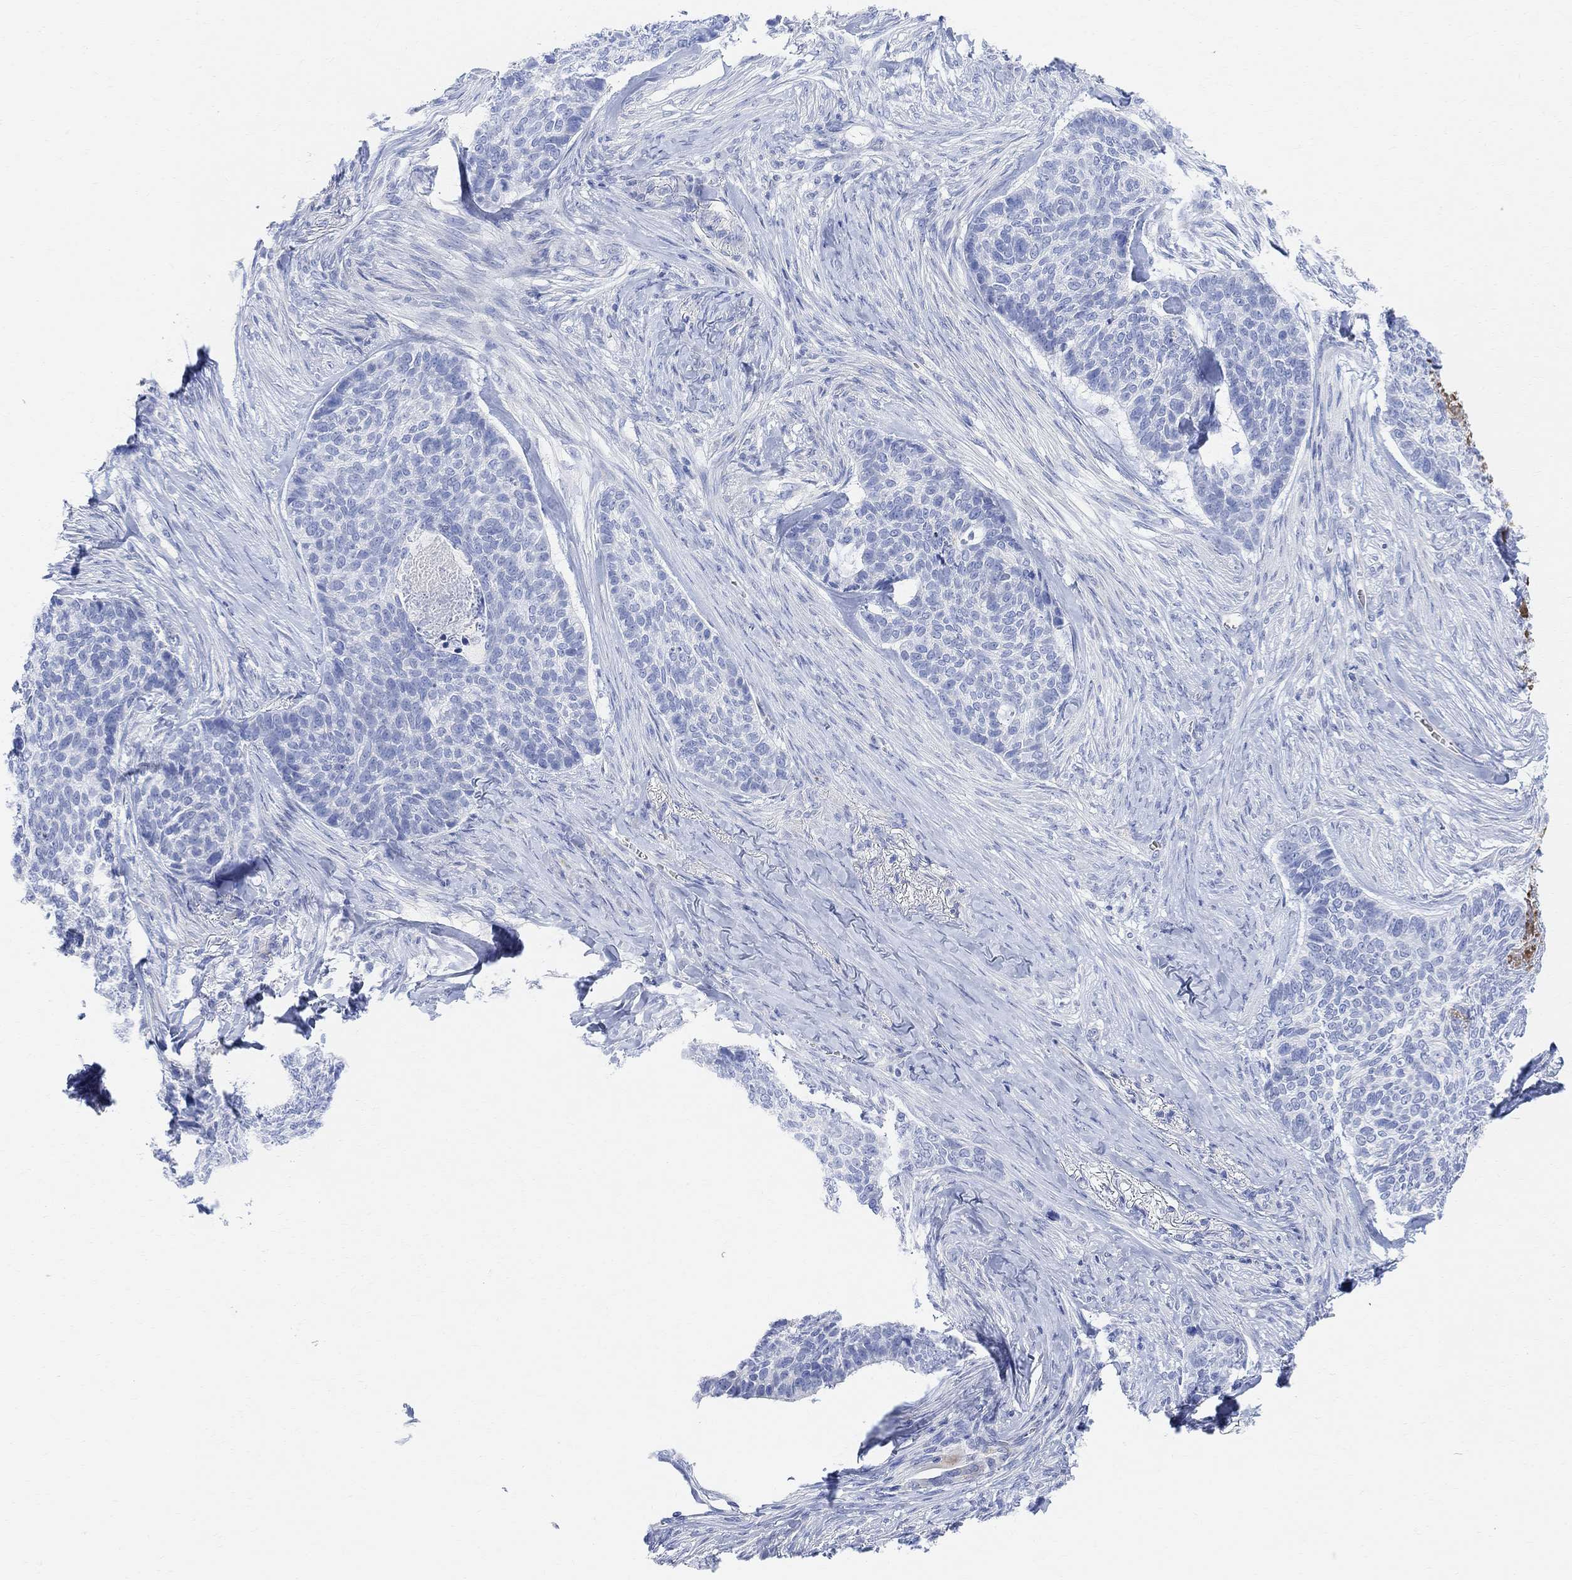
{"staining": {"intensity": "negative", "quantity": "none", "location": "none"}, "tissue": "skin cancer", "cell_type": "Tumor cells", "image_type": "cancer", "snomed": [{"axis": "morphology", "description": "Basal cell carcinoma"}, {"axis": "topography", "description": "Skin"}], "caption": "This is an immunohistochemistry (IHC) photomicrograph of human skin cancer. There is no expression in tumor cells.", "gene": "RETNLB", "patient": {"sex": "female", "age": 69}}